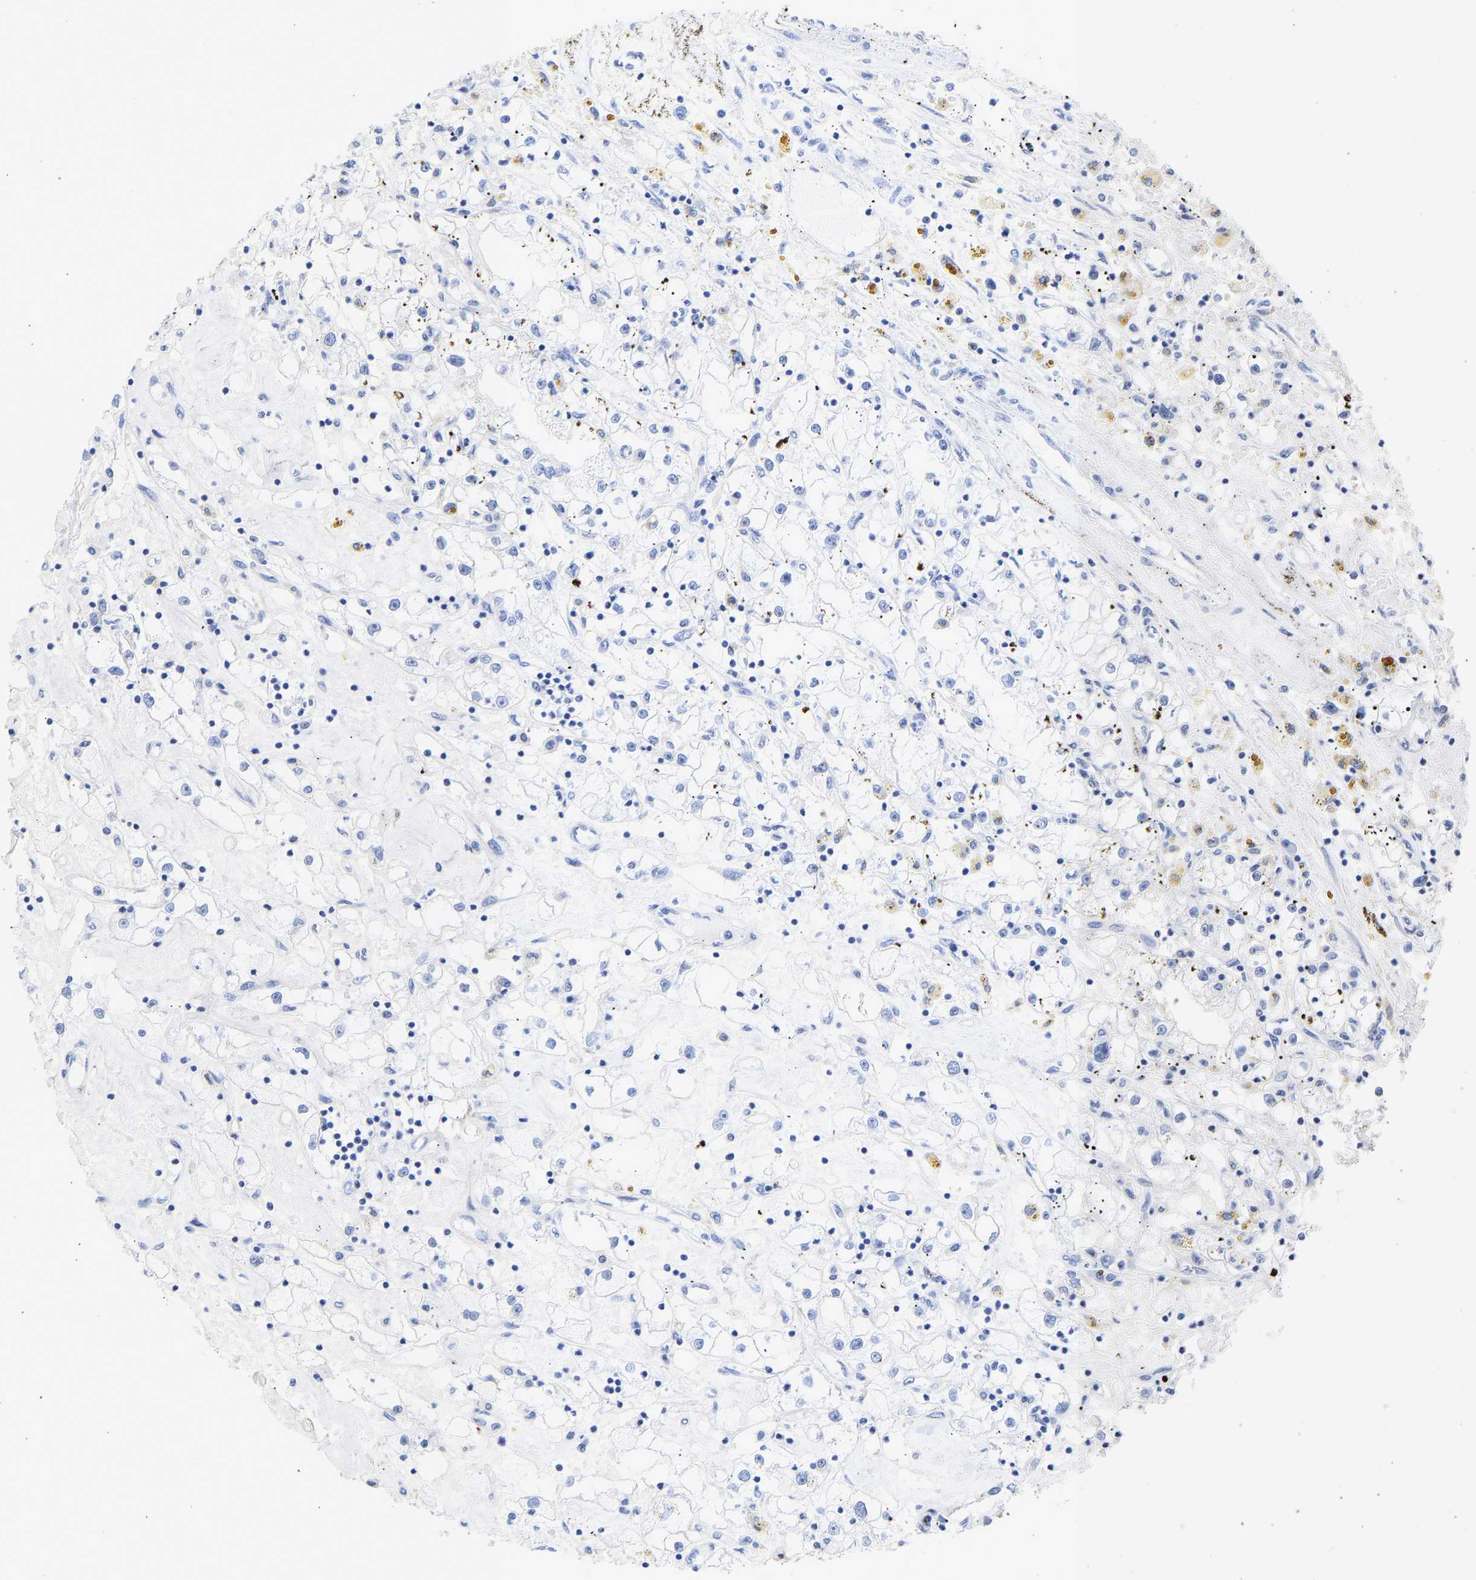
{"staining": {"intensity": "negative", "quantity": "none", "location": "none"}, "tissue": "renal cancer", "cell_type": "Tumor cells", "image_type": "cancer", "snomed": [{"axis": "morphology", "description": "Adenocarcinoma, NOS"}, {"axis": "topography", "description": "Kidney"}], "caption": "High magnification brightfield microscopy of renal cancer (adenocarcinoma) stained with DAB (3,3'-diaminobenzidine) (brown) and counterstained with hematoxylin (blue): tumor cells show no significant expression.", "gene": "KRT1", "patient": {"sex": "male", "age": 56}}